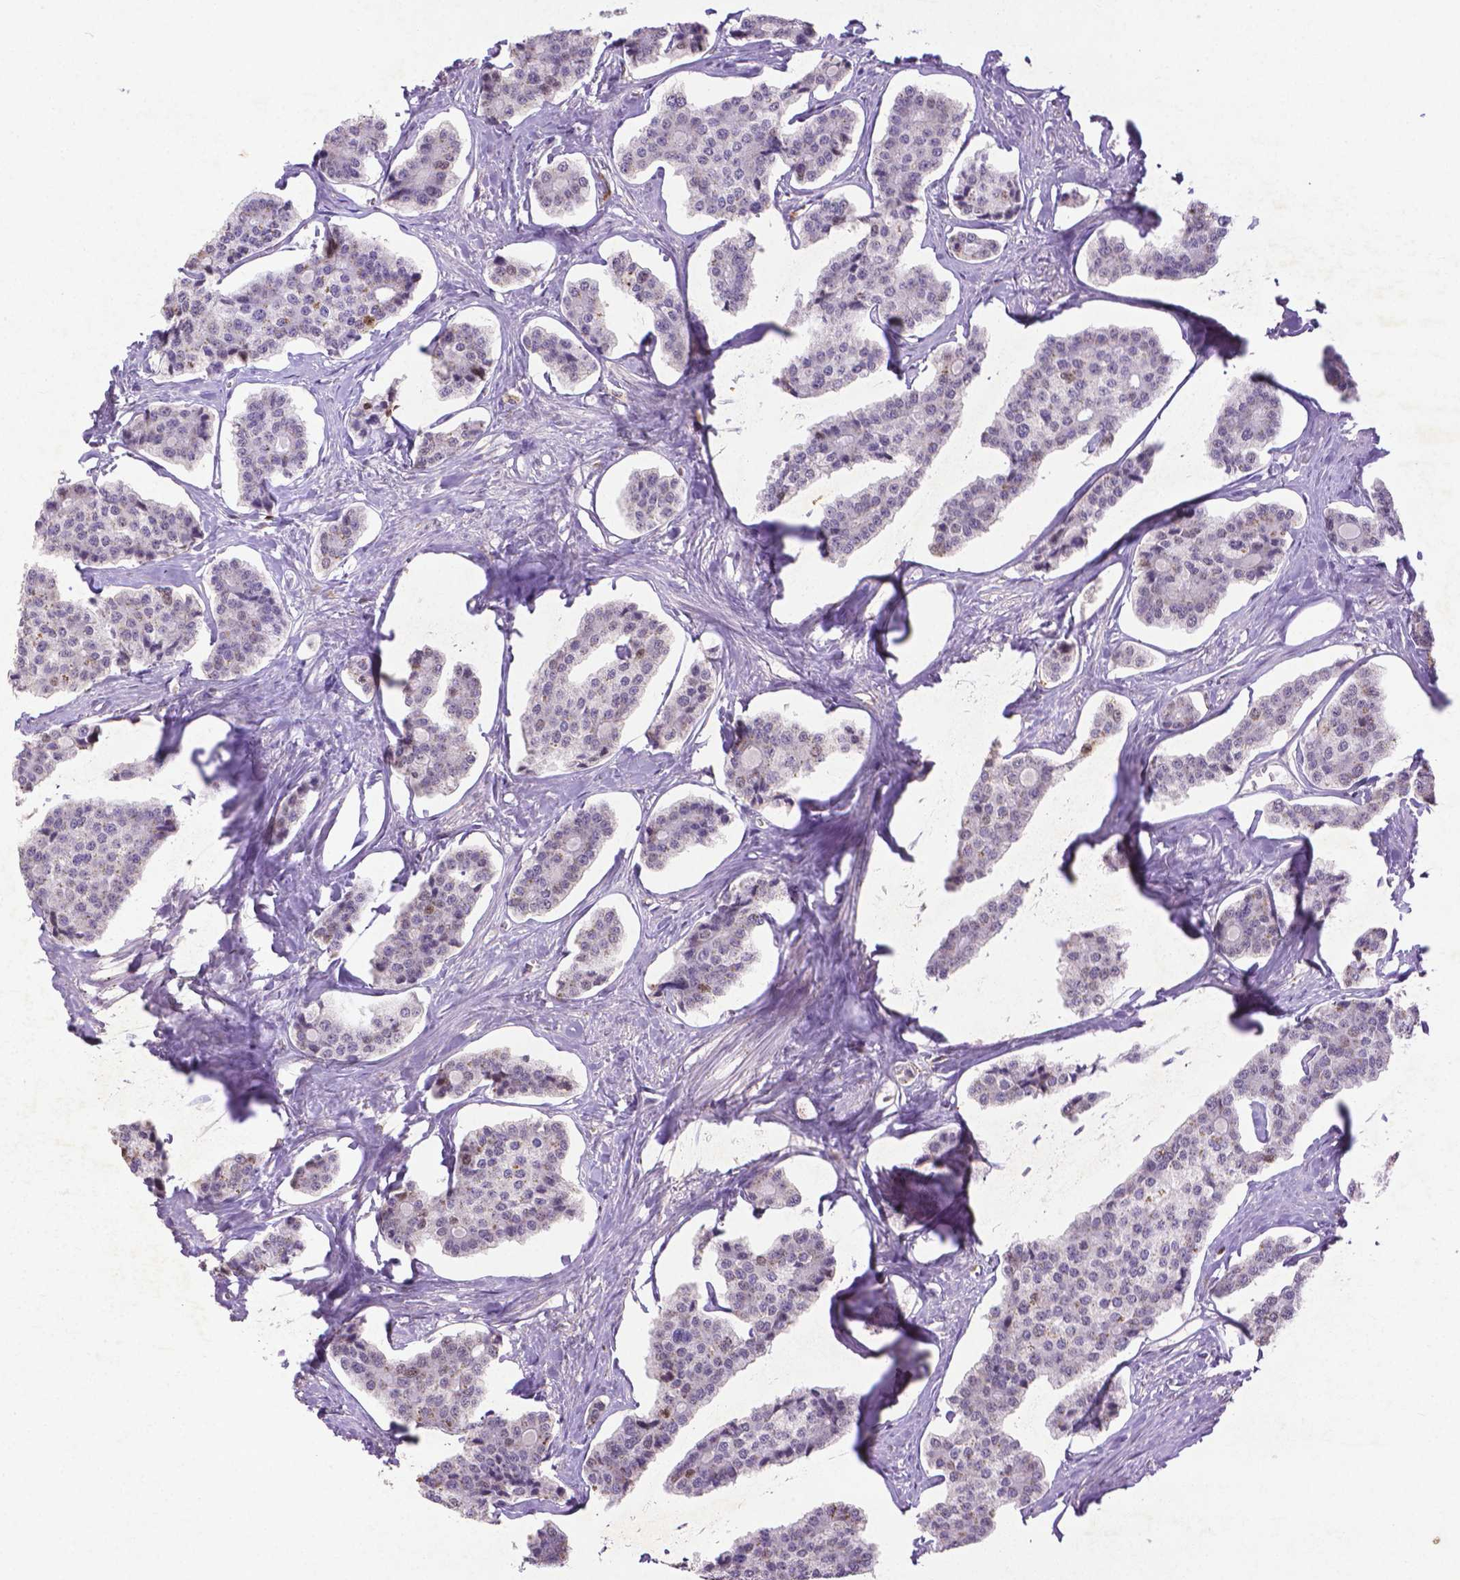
{"staining": {"intensity": "negative", "quantity": "none", "location": "none"}, "tissue": "carcinoid", "cell_type": "Tumor cells", "image_type": "cancer", "snomed": [{"axis": "morphology", "description": "Carcinoid, malignant, NOS"}, {"axis": "topography", "description": "Small intestine"}], "caption": "The micrograph reveals no staining of tumor cells in carcinoid (malignant).", "gene": "CDKN1A", "patient": {"sex": "female", "age": 65}}